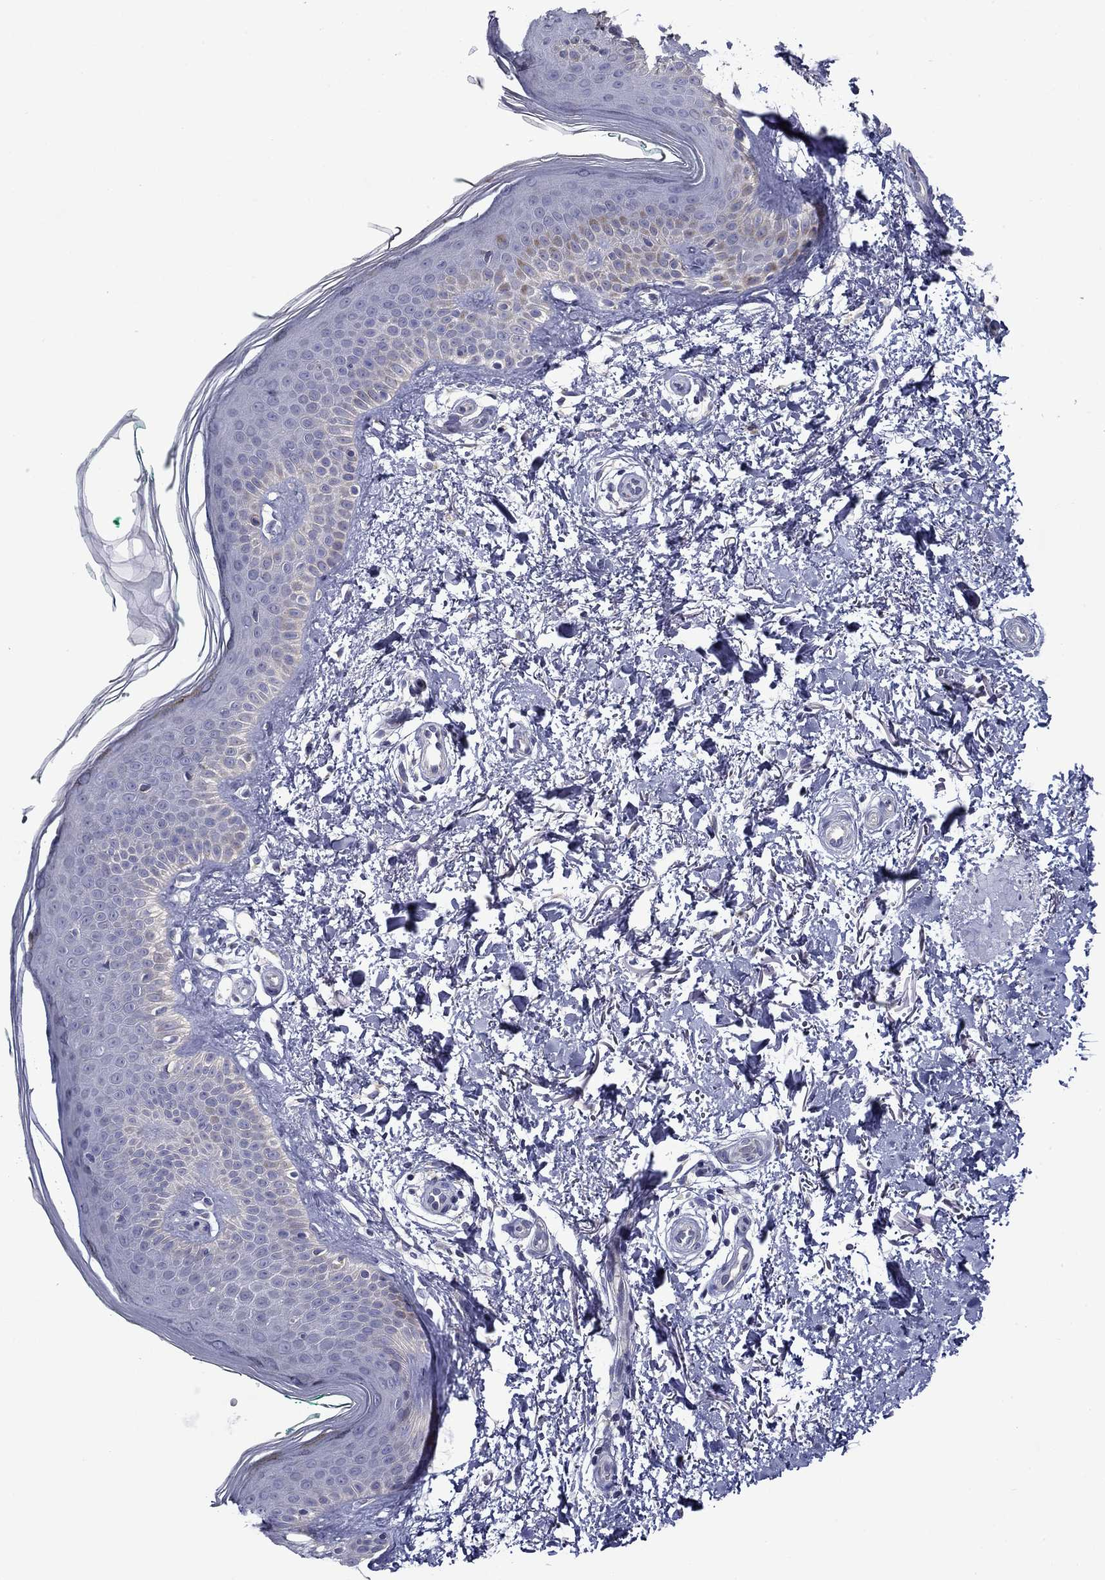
{"staining": {"intensity": "negative", "quantity": "none", "location": "none"}, "tissue": "skin", "cell_type": "Fibroblasts", "image_type": "normal", "snomed": [{"axis": "morphology", "description": "Normal tissue, NOS"}, {"axis": "morphology", "description": "Inflammation, NOS"}, {"axis": "morphology", "description": "Fibrosis, NOS"}, {"axis": "topography", "description": "Skin"}], "caption": "DAB immunohistochemical staining of unremarkable human skin displays no significant expression in fibroblasts.", "gene": "SPATA7", "patient": {"sex": "male", "age": 71}}